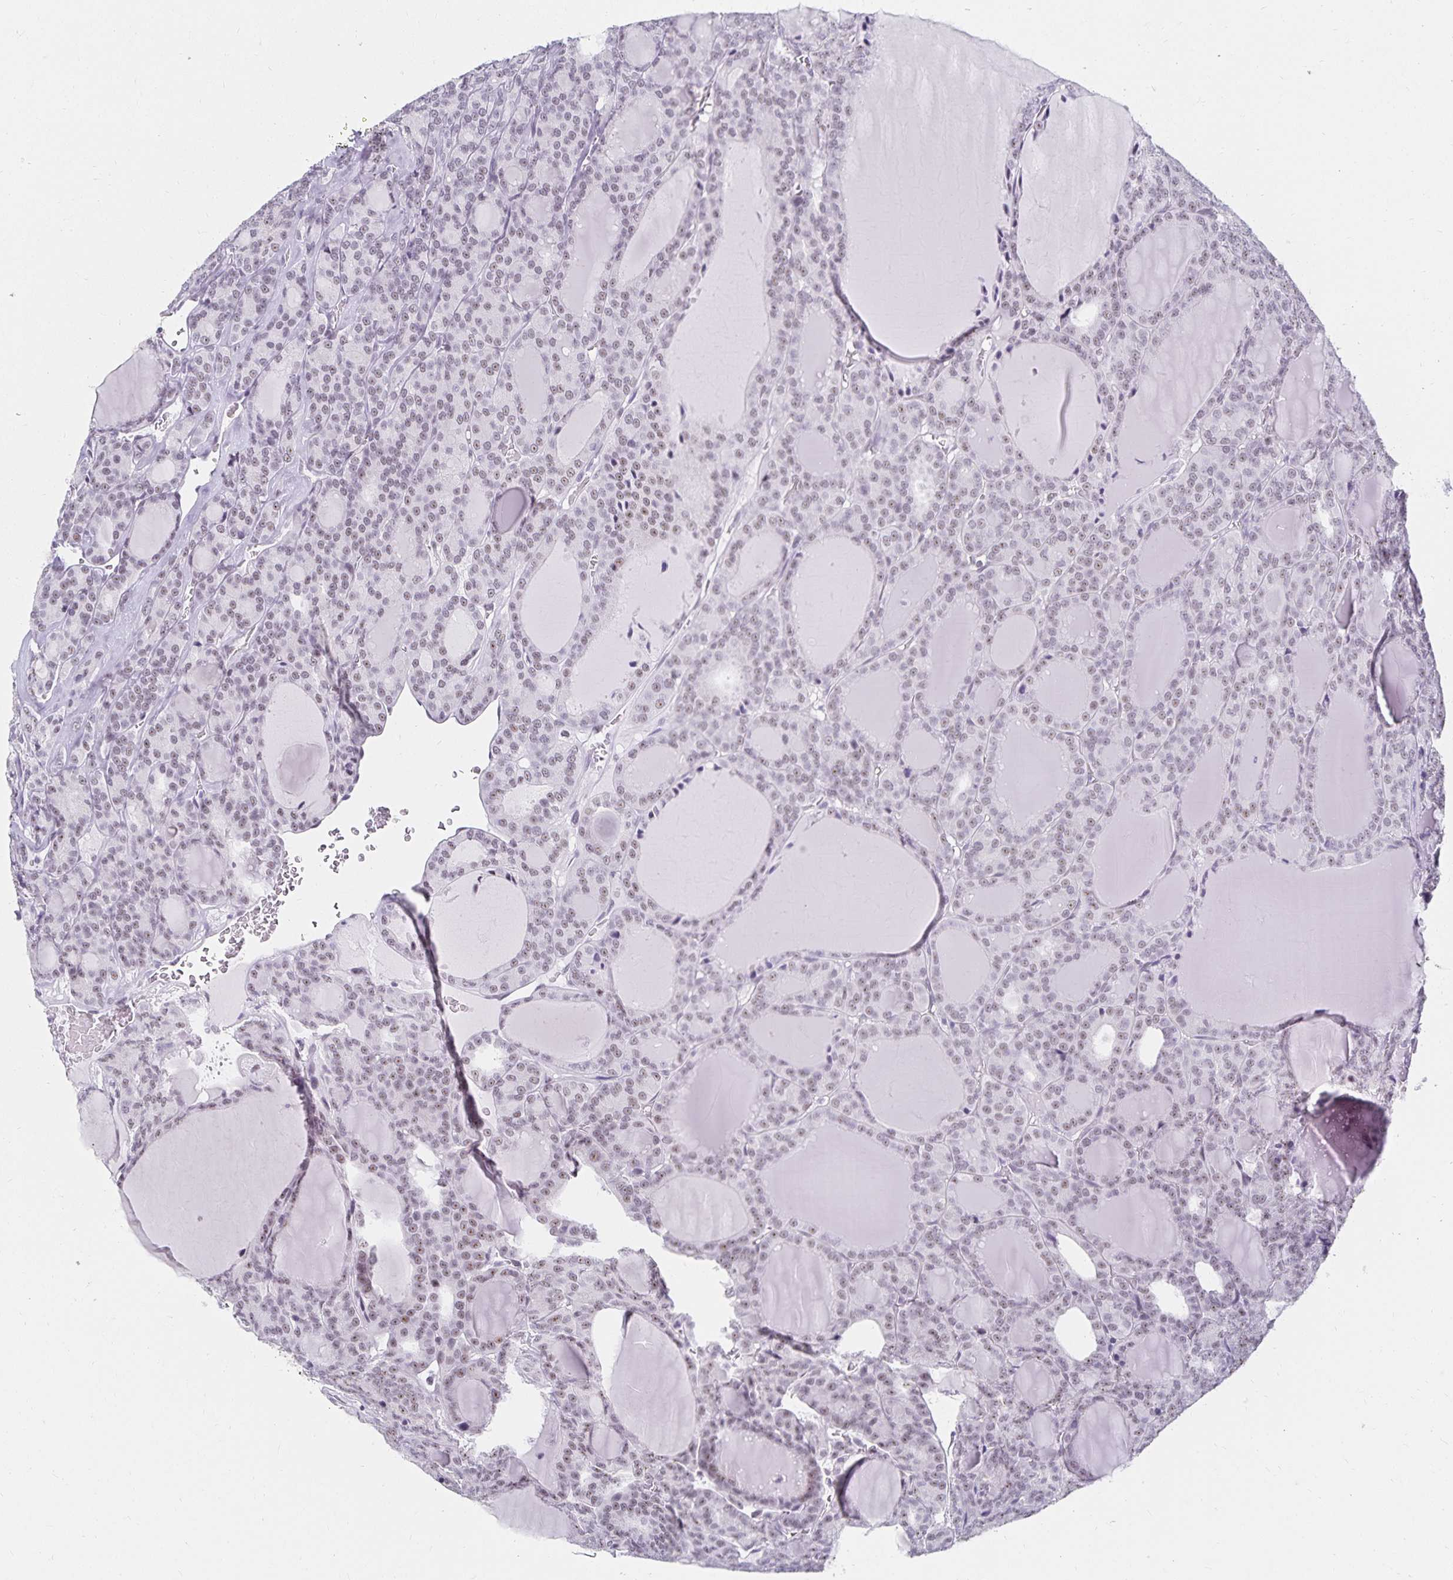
{"staining": {"intensity": "weak", "quantity": "25%-75%", "location": "nuclear"}, "tissue": "thyroid cancer", "cell_type": "Tumor cells", "image_type": "cancer", "snomed": [{"axis": "morphology", "description": "Follicular adenoma carcinoma, NOS"}, {"axis": "topography", "description": "Thyroid gland"}], "caption": "Immunohistochemical staining of thyroid follicular adenoma carcinoma displays low levels of weak nuclear expression in approximately 25%-75% of tumor cells.", "gene": "C20orf85", "patient": {"sex": "male", "age": 74}}